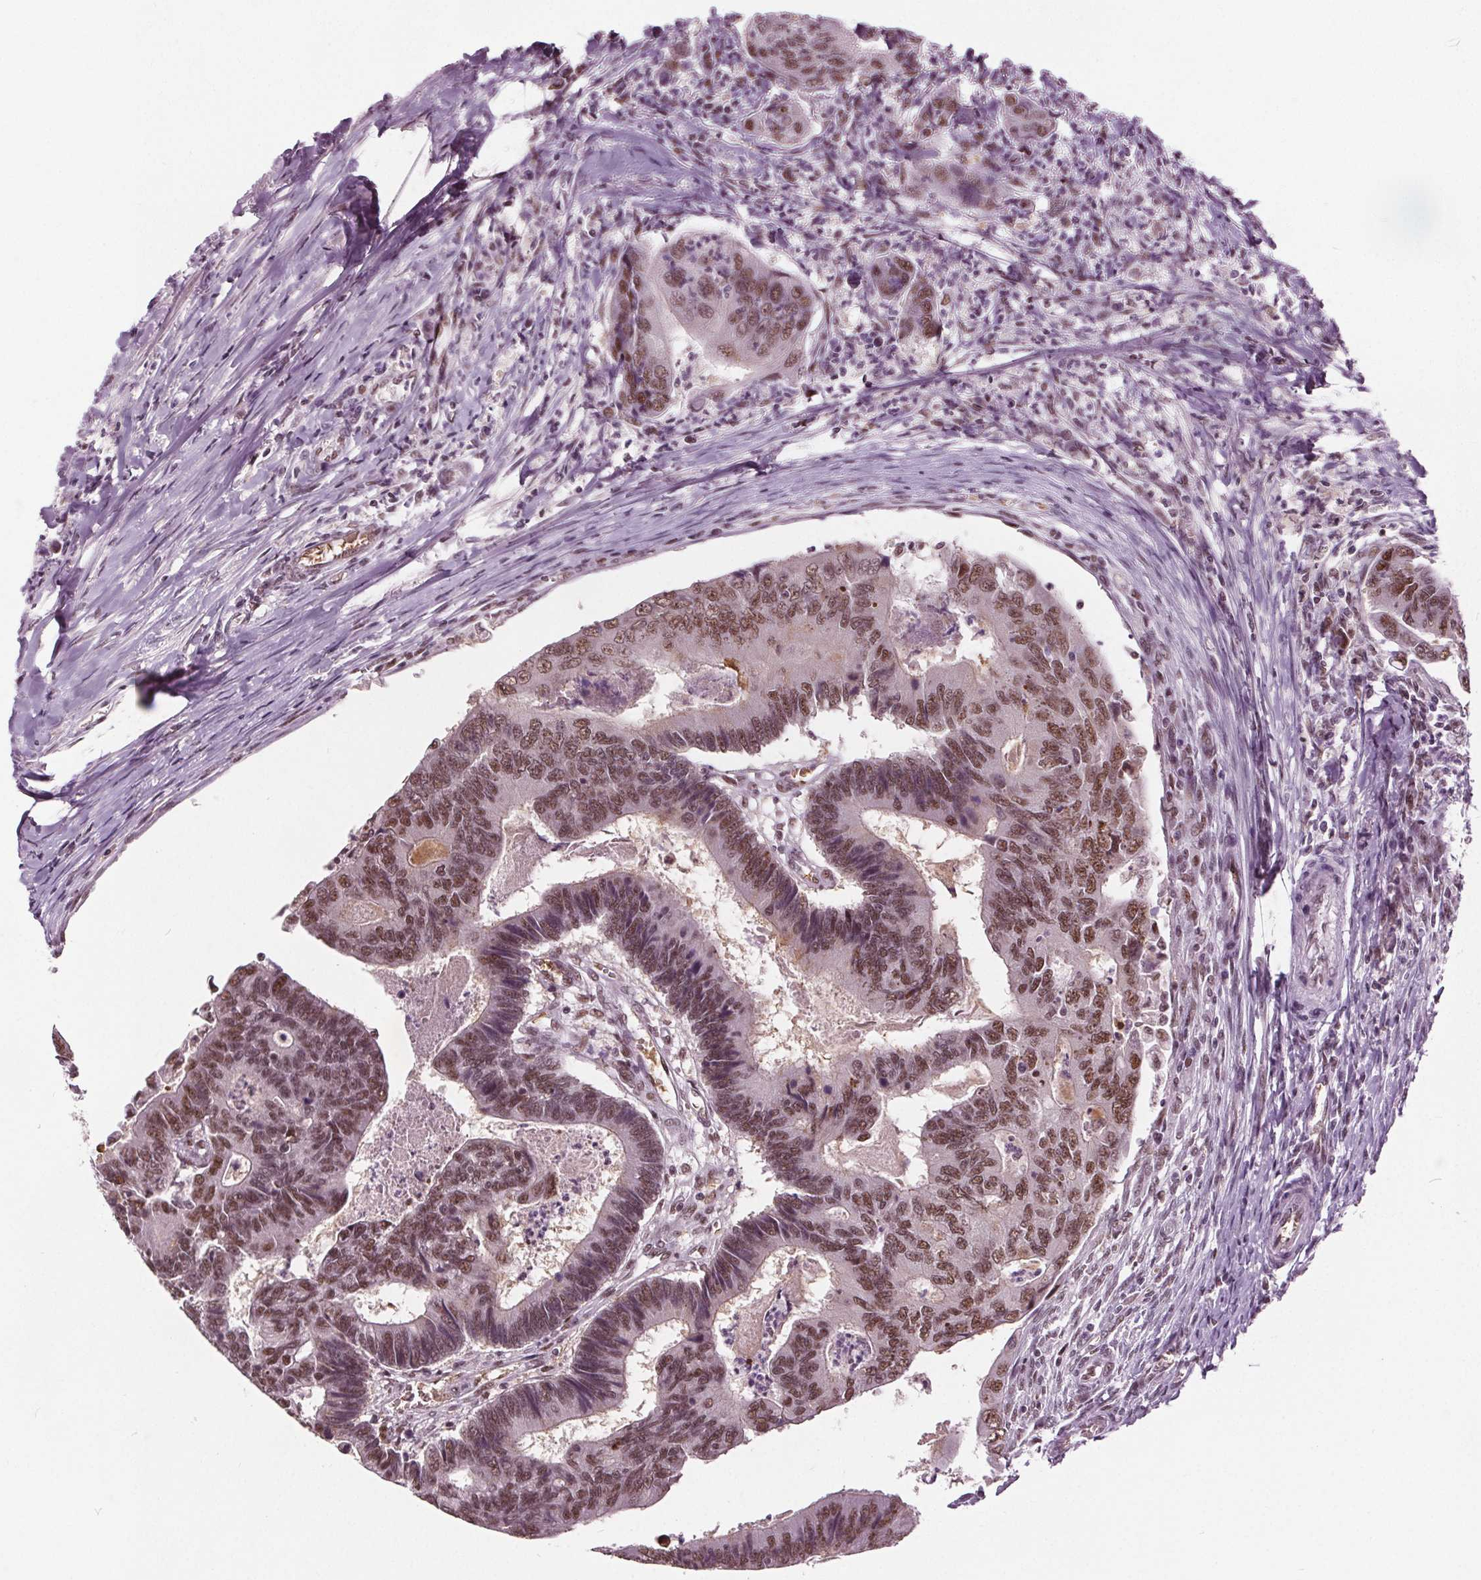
{"staining": {"intensity": "moderate", "quantity": ">75%", "location": "nuclear"}, "tissue": "colorectal cancer", "cell_type": "Tumor cells", "image_type": "cancer", "snomed": [{"axis": "morphology", "description": "Adenocarcinoma, NOS"}, {"axis": "topography", "description": "Colon"}], "caption": "Immunohistochemical staining of colorectal cancer shows medium levels of moderate nuclear protein positivity in about >75% of tumor cells.", "gene": "IWS1", "patient": {"sex": "female", "age": 67}}